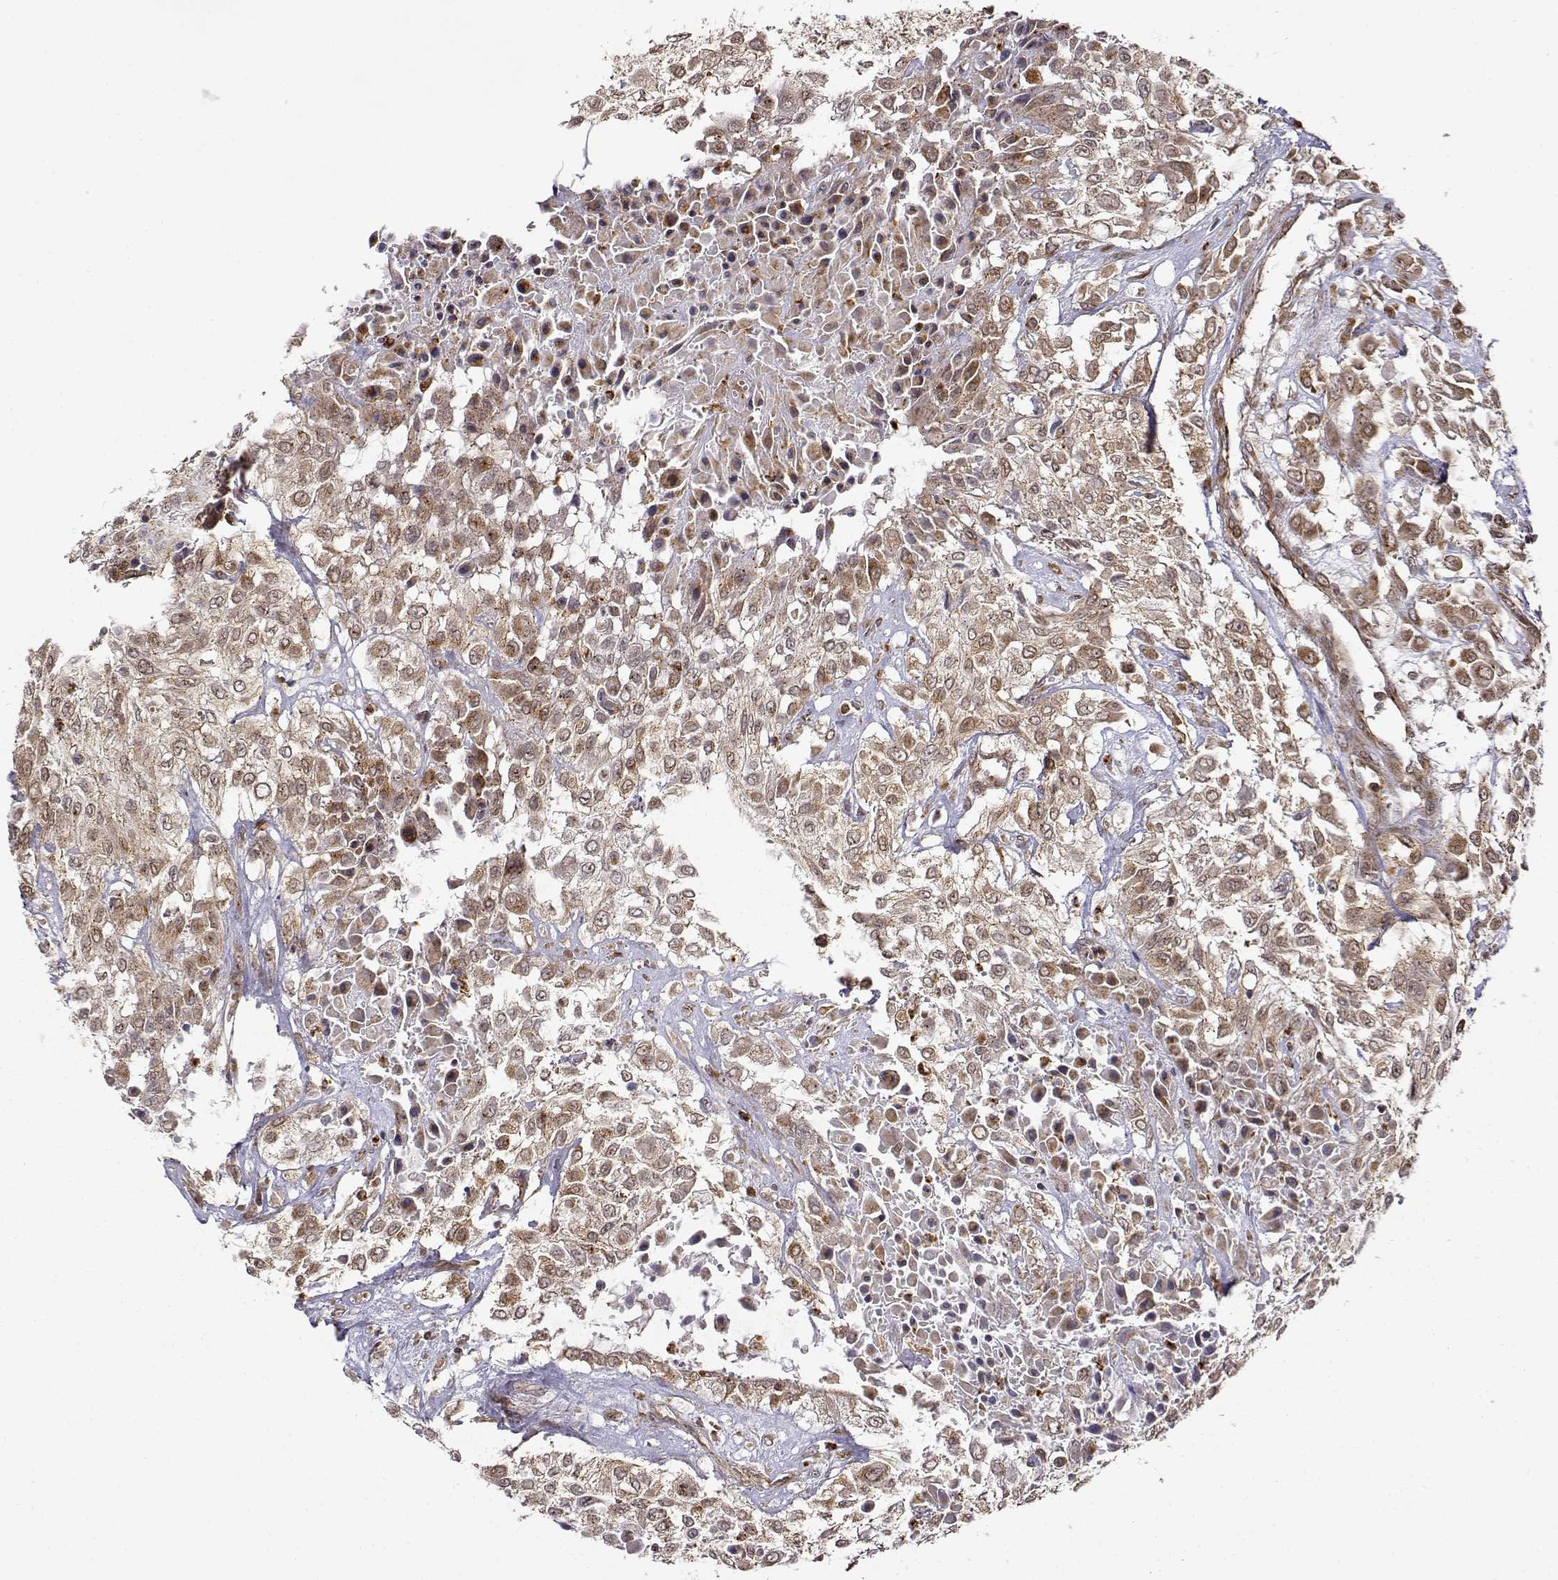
{"staining": {"intensity": "moderate", "quantity": ">75%", "location": "cytoplasmic/membranous,nuclear"}, "tissue": "urothelial cancer", "cell_type": "Tumor cells", "image_type": "cancer", "snomed": [{"axis": "morphology", "description": "Urothelial carcinoma, High grade"}, {"axis": "topography", "description": "Urinary bladder"}], "caption": "Urothelial carcinoma (high-grade) tissue reveals moderate cytoplasmic/membranous and nuclear positivity in about >75% of tumor cells, visualized by immunohistochemistry.", "gene": "RNF13", "patient": {"sex": "male", "age": 57}}